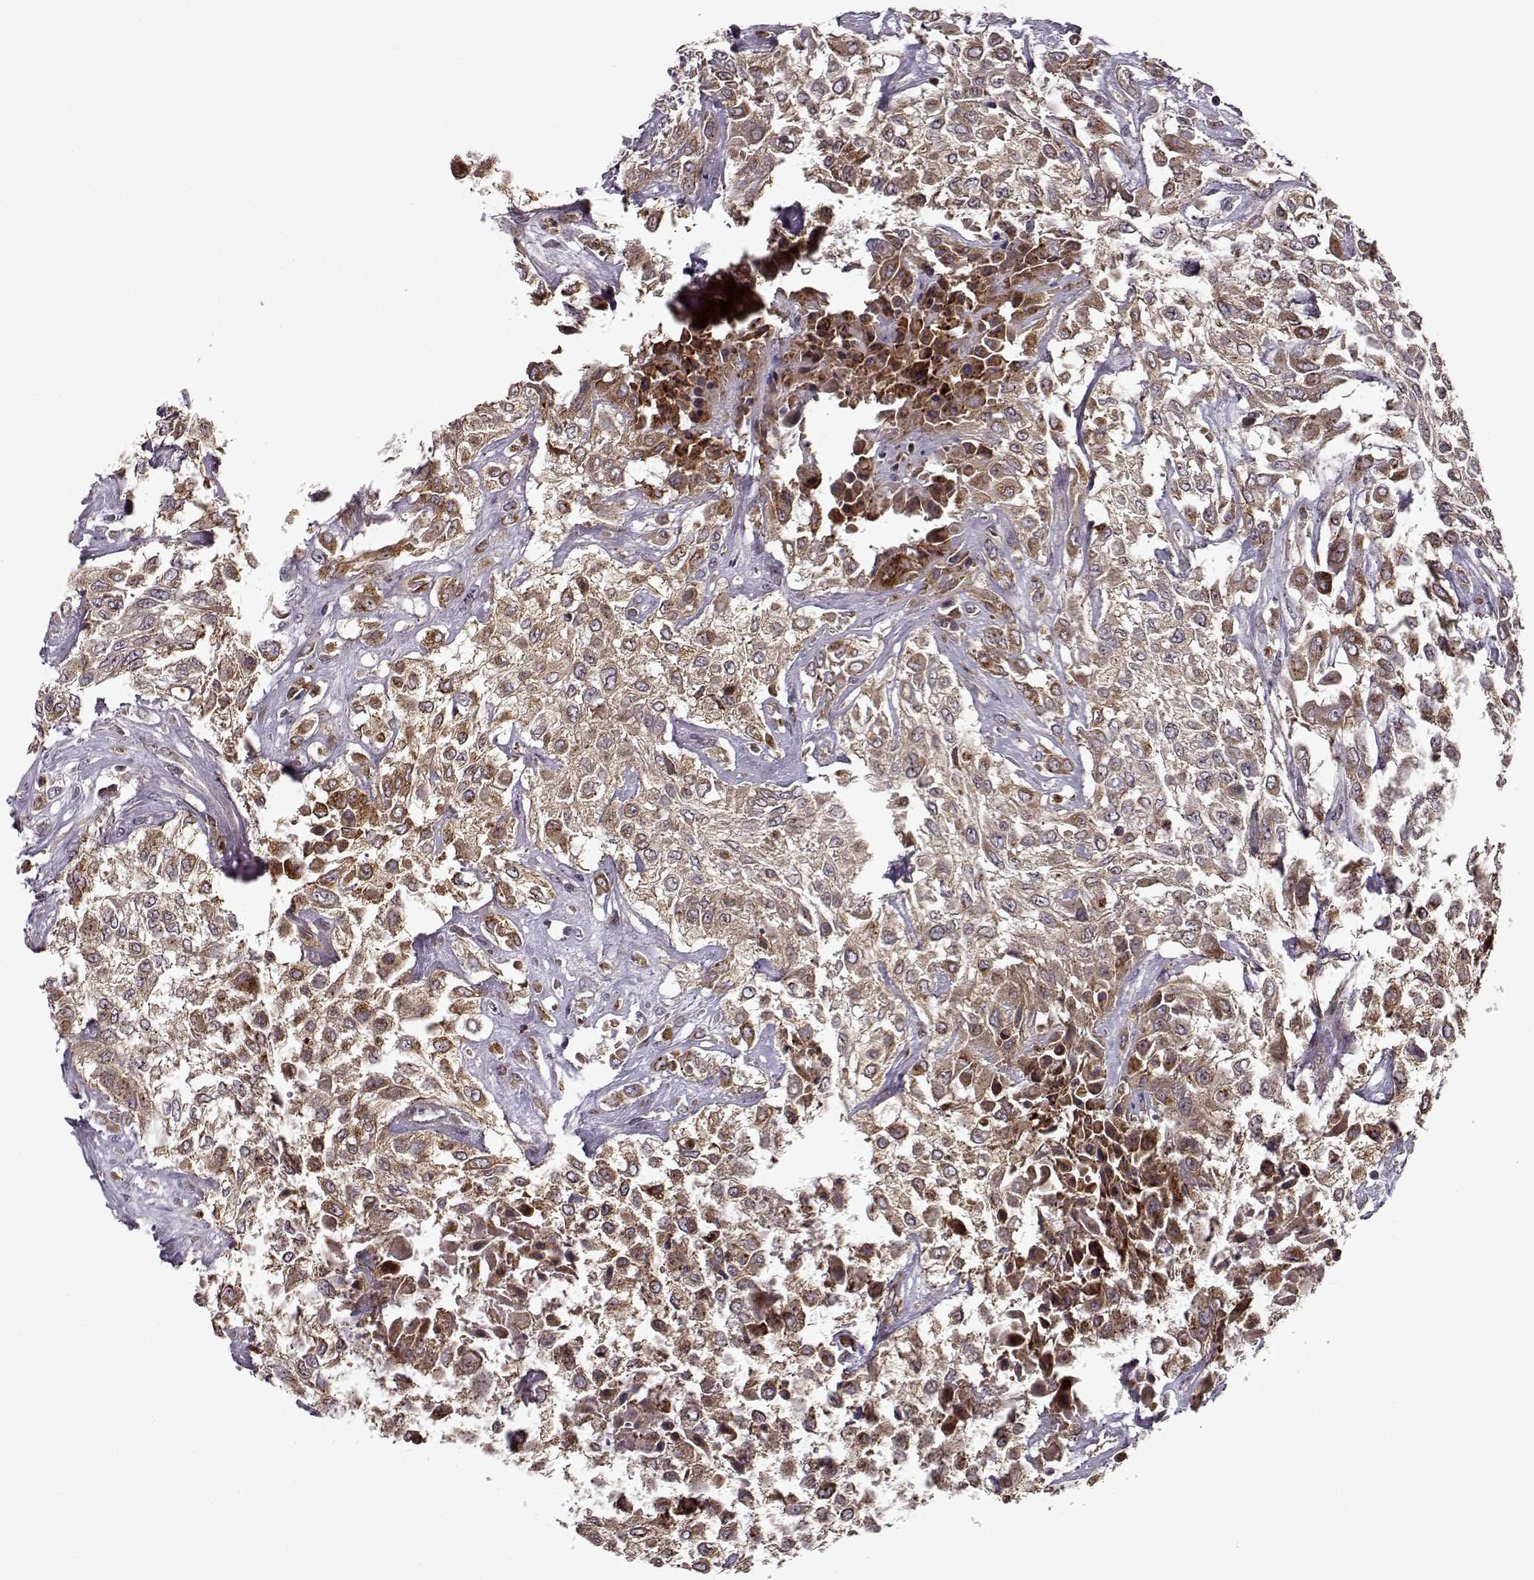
{"staining": {"intensity": "moderate", "quantity": ">75%", "location": "cytoplasmic/membranous"}, "tissue": "urothelial cancer", "cell_type": "Tumor cells", "image_type": "cancer", "snomed": [{"axis": "morphology", "description": "Urothelial carcinoma, High grade"}, {"axis": "topography", "description": "Urinary bladder"}], "caption": "Protein expression analysis of human high-grade urothelial carcinoma reveals moderate cytoplasmic/membranous staining in about >75% of tumor cells.", "gene": "IFRD2", "patient": {"sex": "male", "age": 57}}